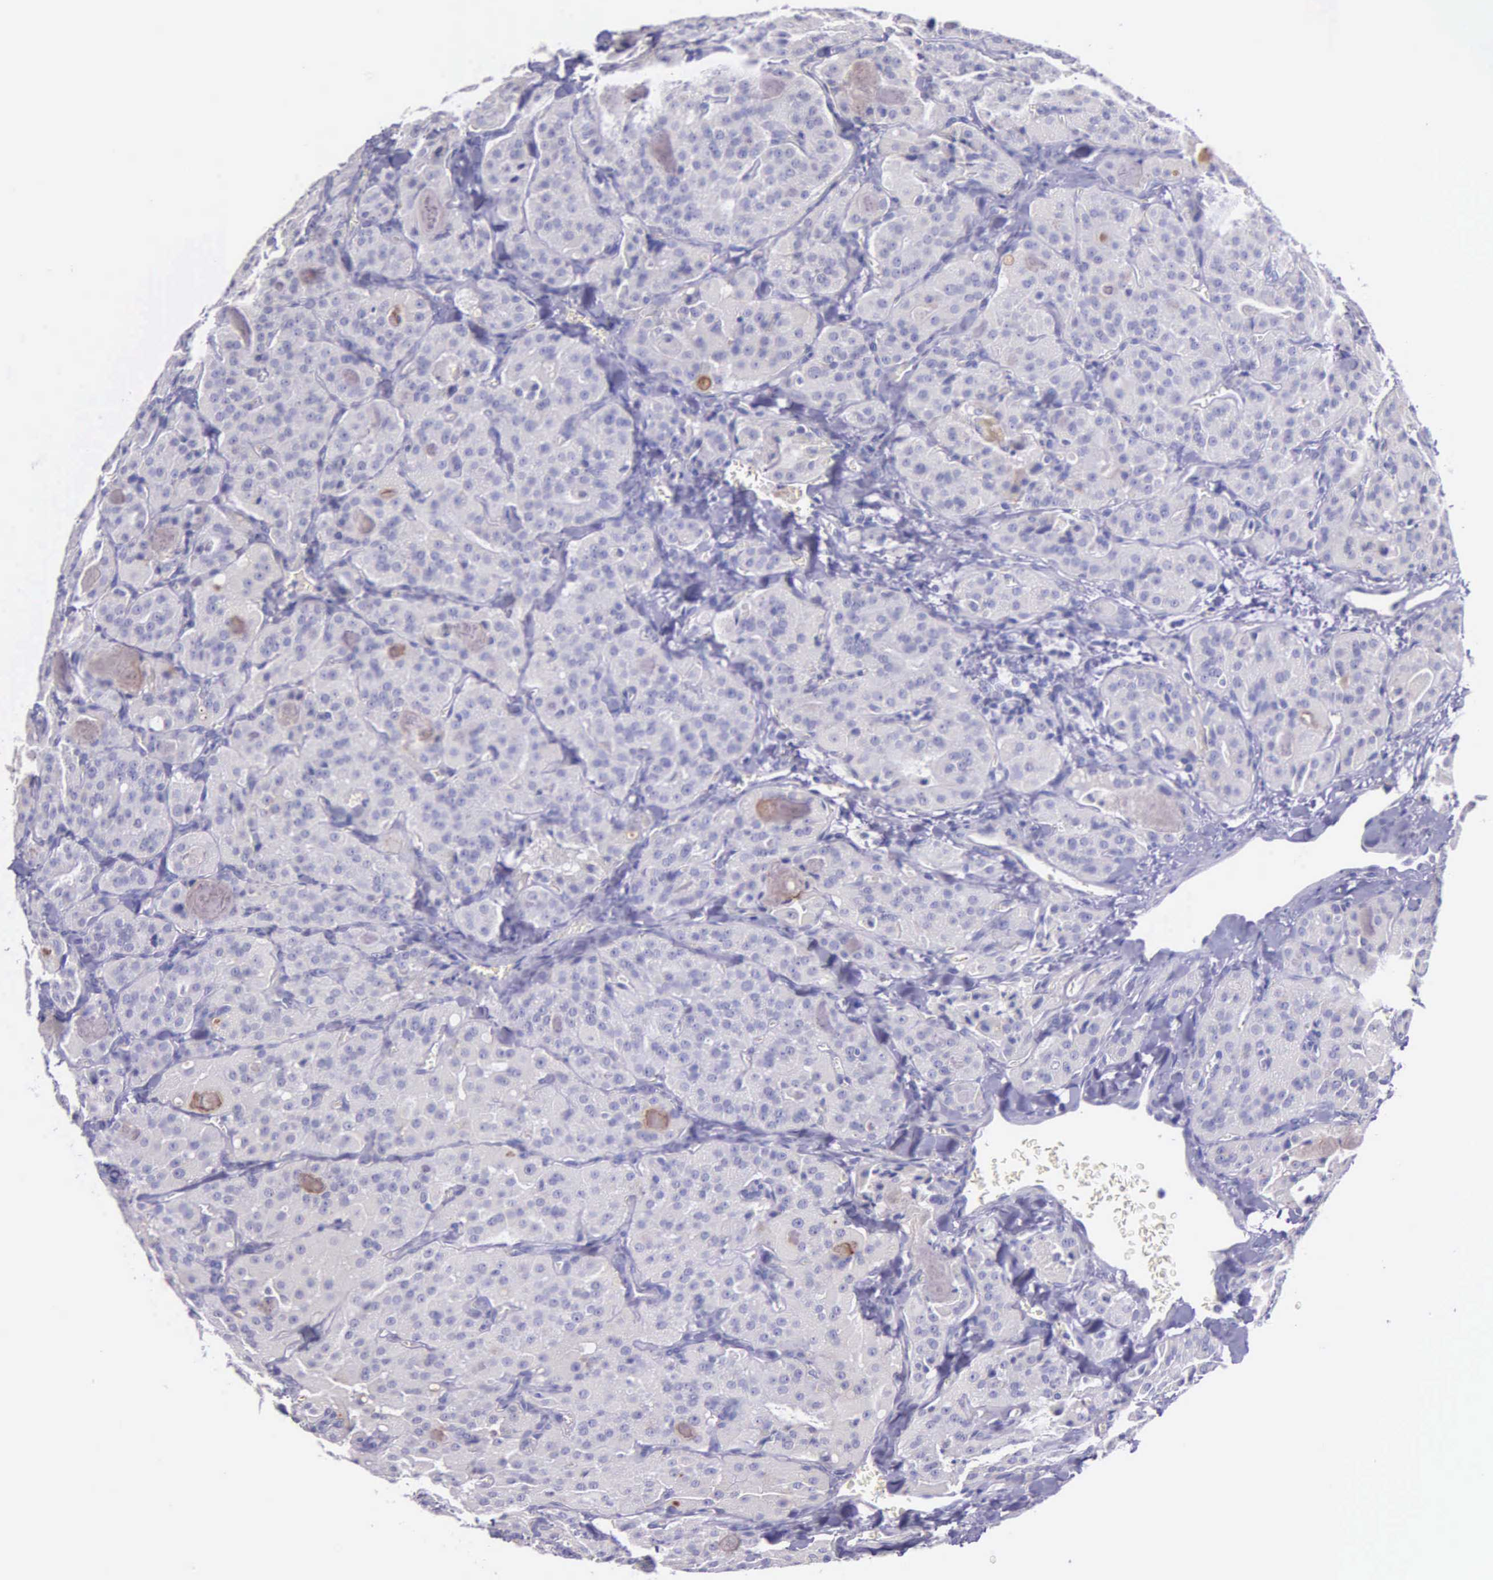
{"staining": {"intensity": "negative", "quantity": "none", "location": "none"}, "tissue": "thyroid cancer", "cell_type": "Tumor cells", "image_type": "cancer", "snomed": [{"axis": "morphology", "description": "Carcinoma, NOS"}, {"axis": "topography", "description": "Thyroid gland"}], "caption": "This is an IHC image of human thyroid carcinoma. There is no expression in tumor cells.", "gene": "THSD7A", "patient": {"sex": "male", "age": 76}}